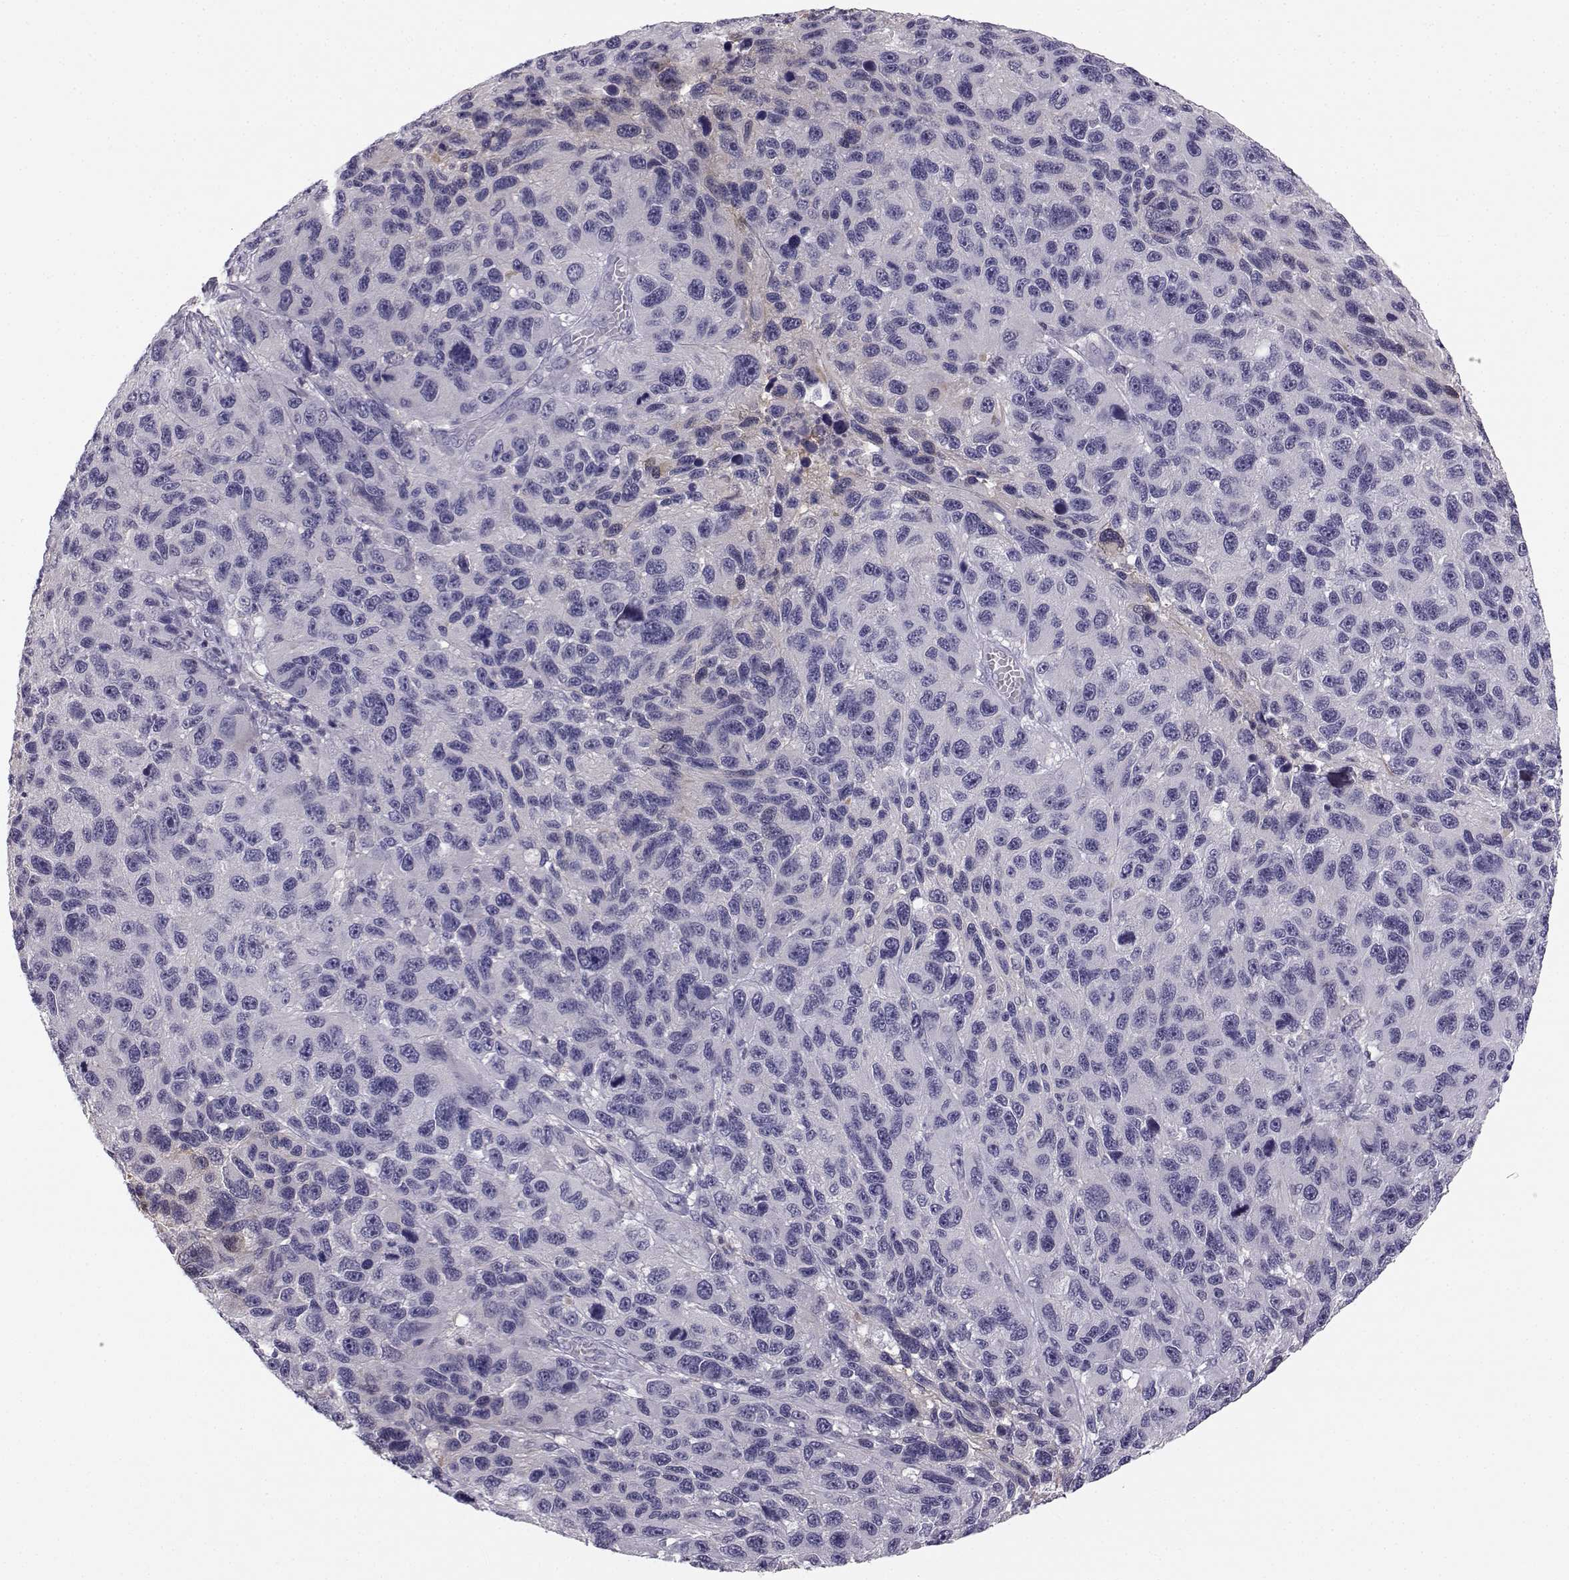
{"staining": {"intensity": "negative", "quantity": "none", "location": "none"}, "tissue": "melanoma", "cell_type": "Tumor cells", "image_type": "cancer", "snomed": [{"axis": "morphology", "description": "Malignant melanoma, NOS"}, {"axis": "topography", "description": "Skin"}], "caption": "Protein analysis of melanoma demonstrates no significant positivity in tumor cells.", "gene": "MROH7", "patient": {"sex": "male", "age": 53}}